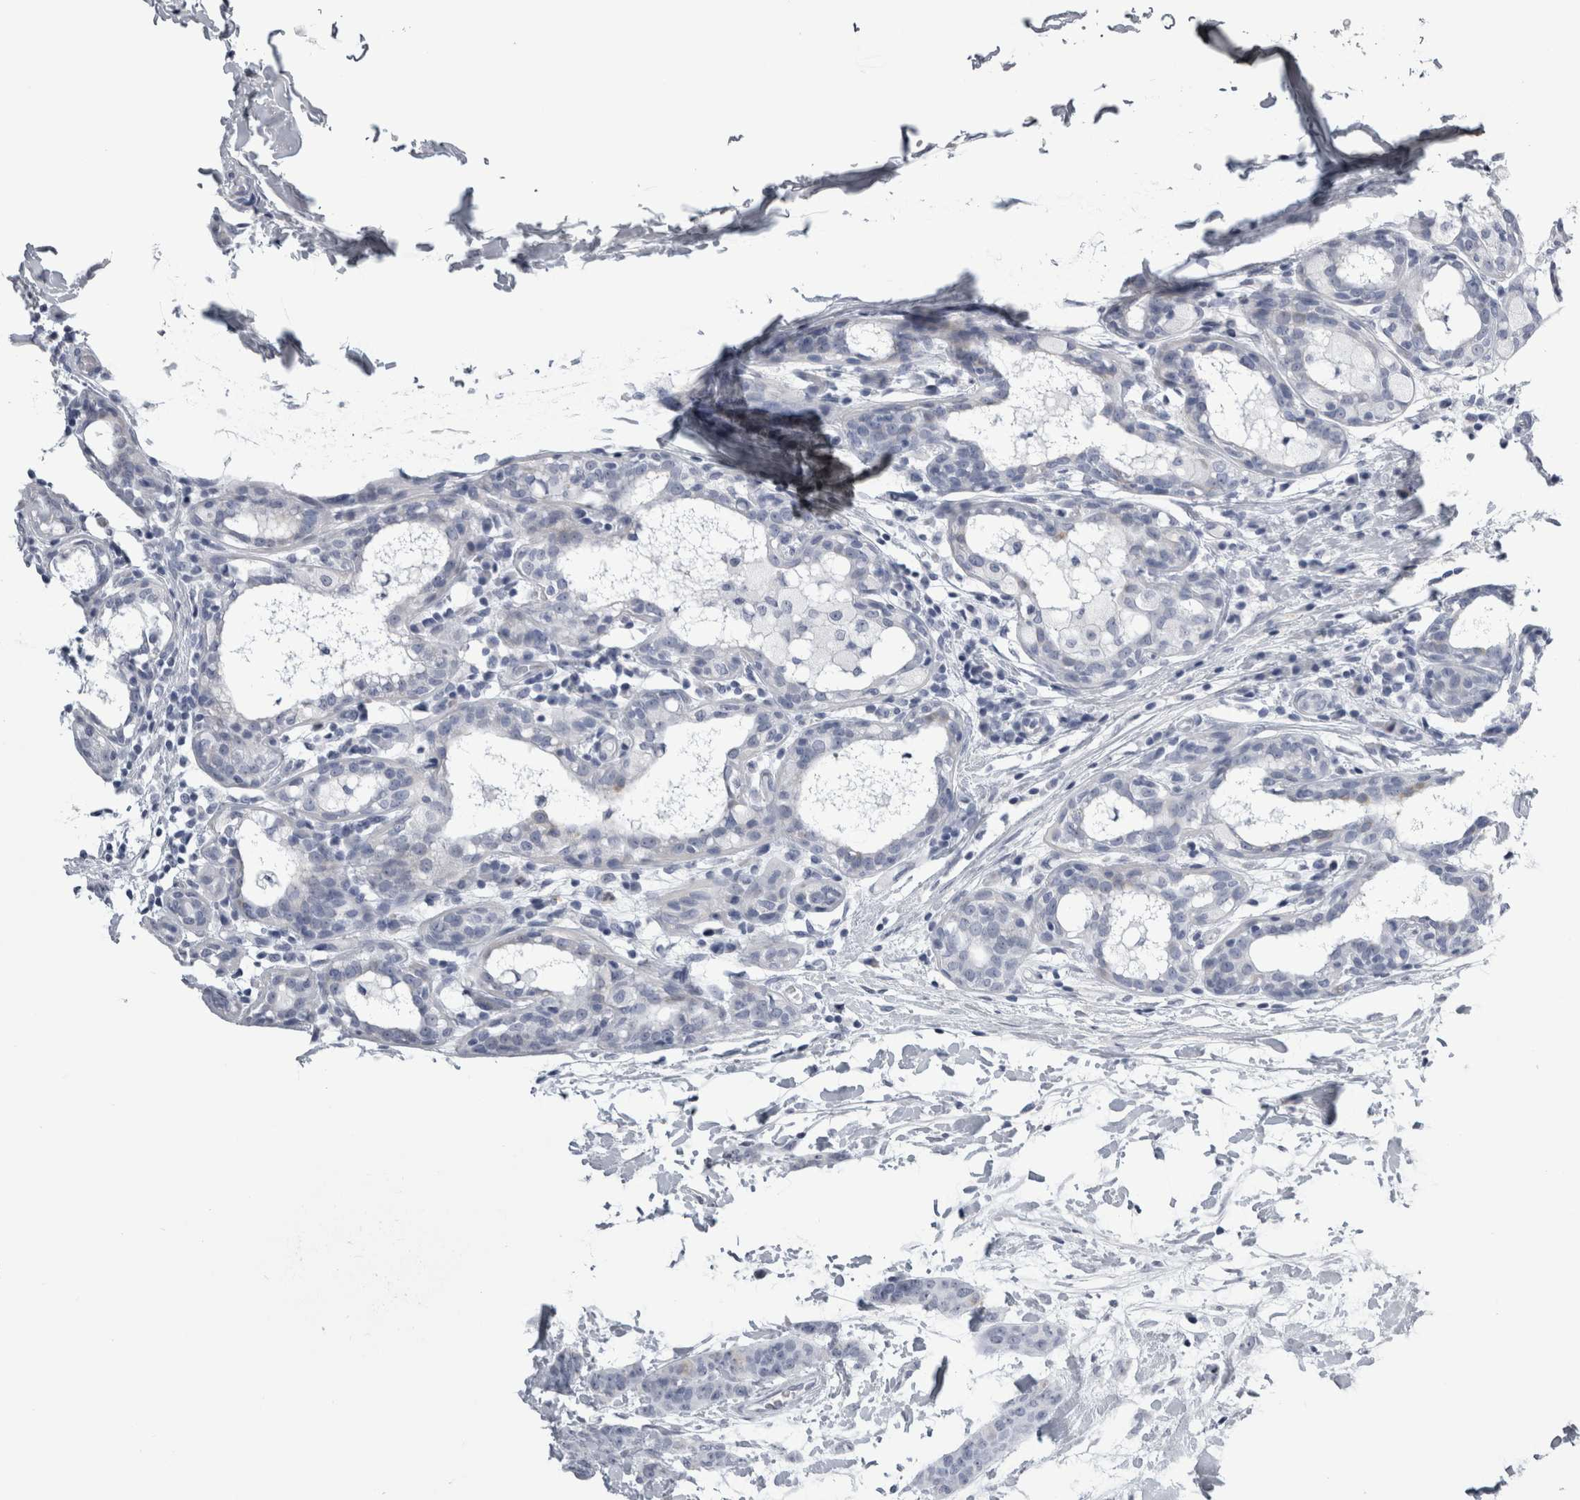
{"staining": {"intensity": "negative", "quantity": "none", "location": "none"}, "tissue": "breast cancer", "cell_type": "Tumor cells", "image_type": "cancer", "snomed": [{"axis": "morphology", "description": "Normal tissue, NOS"}, {"axis": "morphology", "description": "Duct carcinoma"}, {"axis": "topography", "description": "Breast"}], "caption": "Intraductal carcinoma (breast) was stained to show a protein in brown. There is no significant staining in tumor cells.", "gene": "ALDH8A1", "patient": {"sex": "female", "age": 40}}